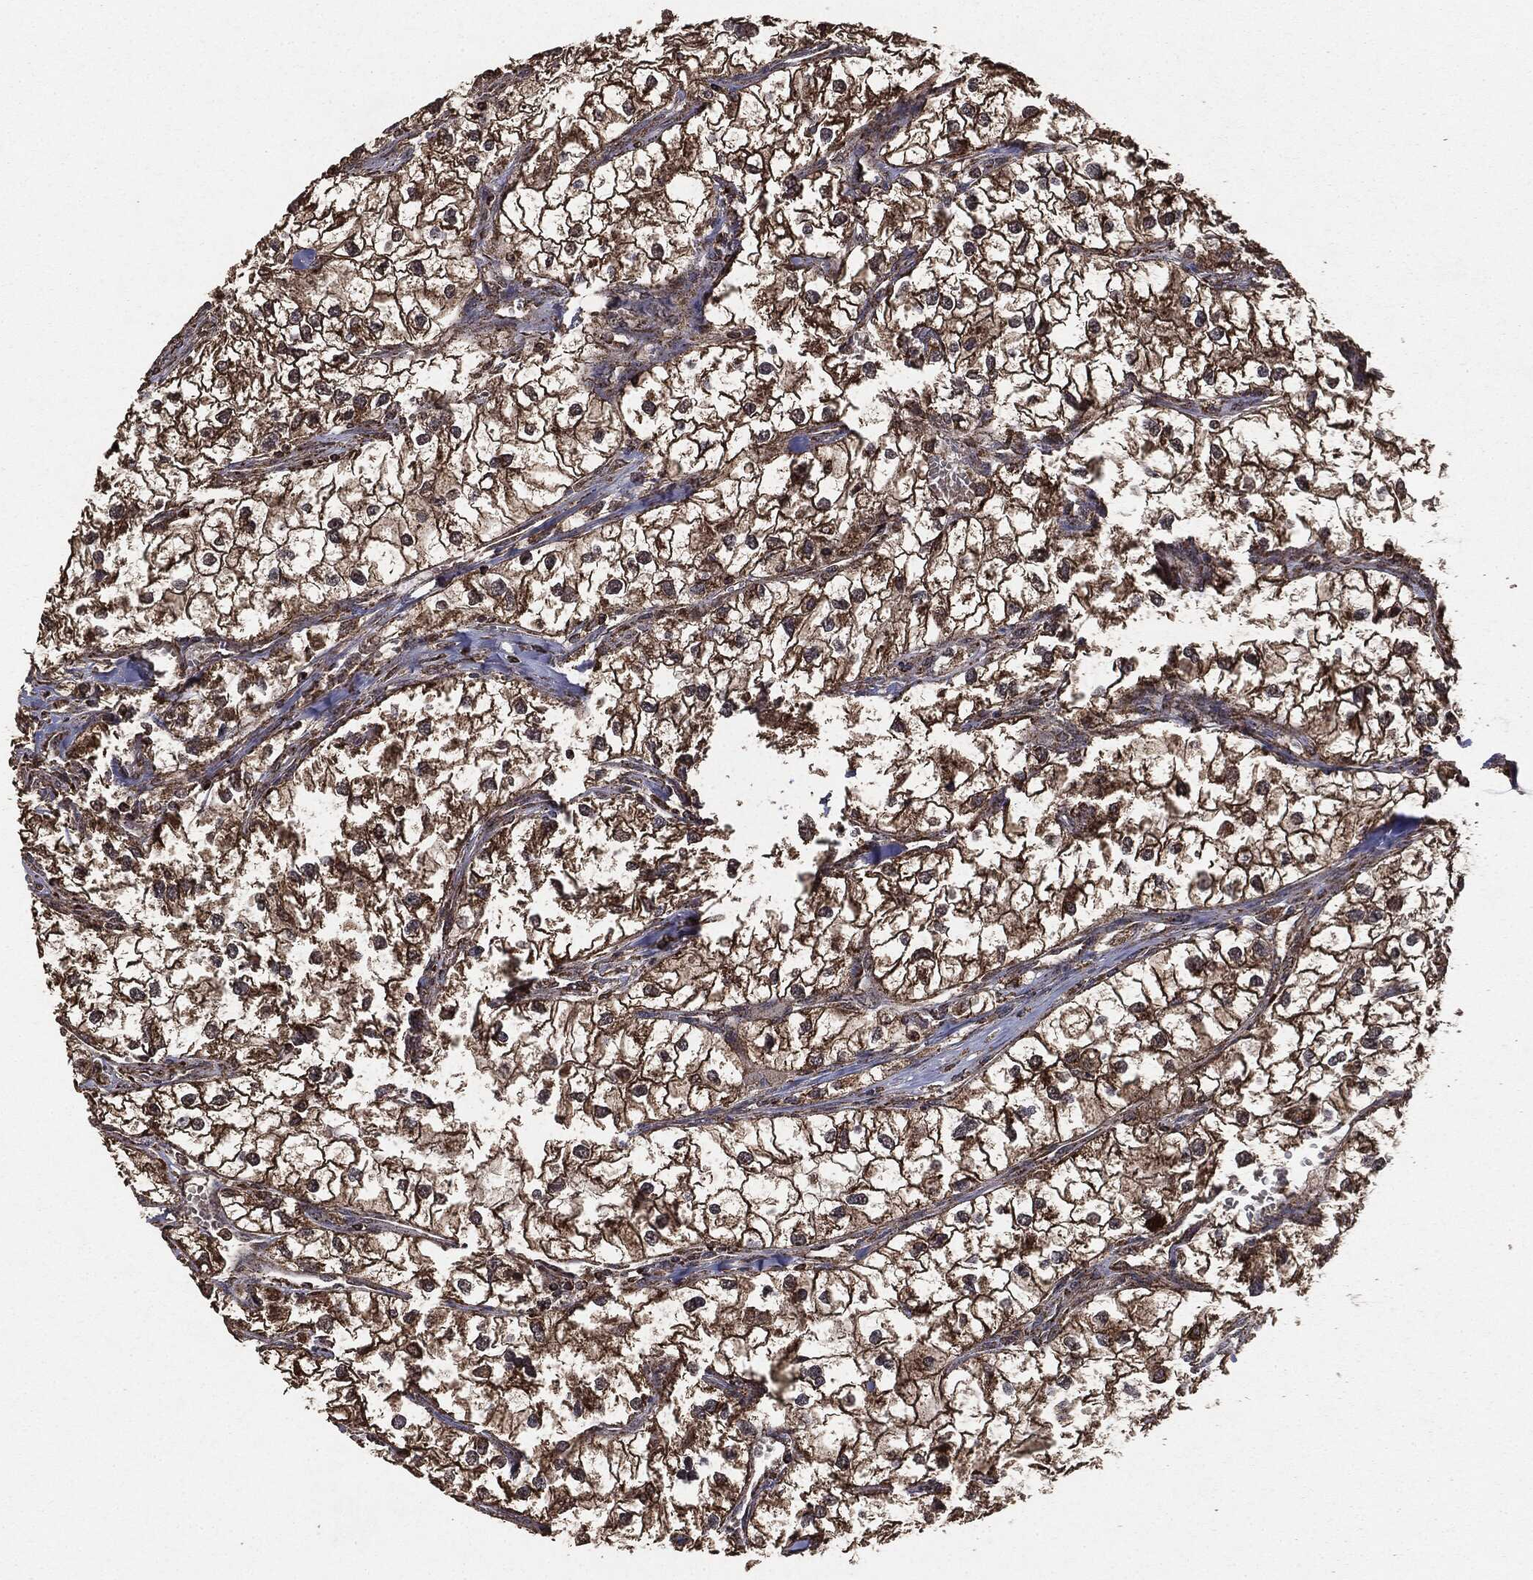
{"staining": {"intensity": "moderate", "quantity": ">75%", "location": "cytoplasmic/membranous"}, "tissue": "renal cancer", "cell_type": "Tumor cells", "image_type": "cancer", "snomed": [{"axis": "morphology", "description": "Adenocarcinoma, NOS"}, {"axis": "topography", "description": "Kidney"}], "caption": "This photomicrograph shows renal adenocarcinoma stained with immunohistochemistry to label a protein in brown. The cytoplasmic/membranous of tumor cells show moderate positivity for the protein. Nuclei are counter-stained blue.", "gene": "MTOR", "patient": {"sex": "male", "age": 59}}